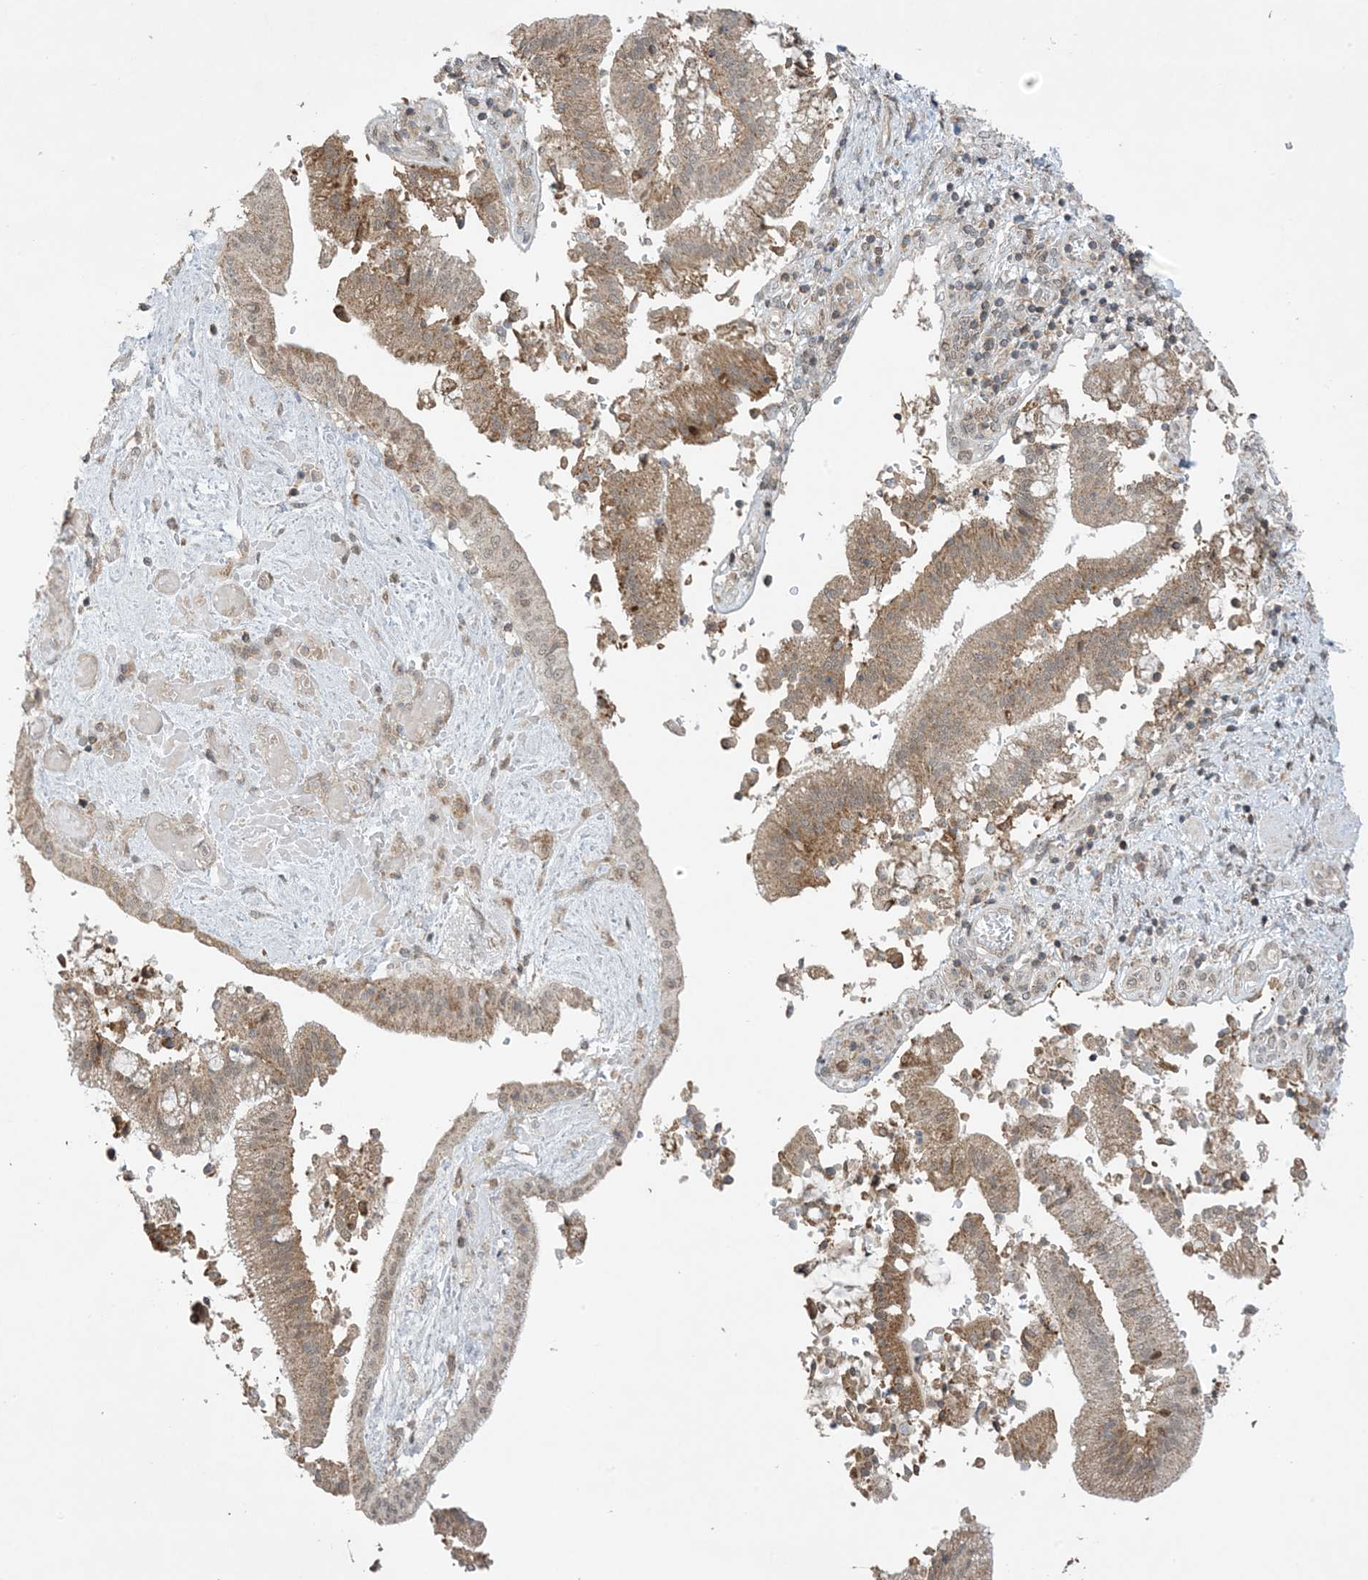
{"staining": {"intensity": "moderate", "quantity": "<25%", "location": "cytoplasmic/membranous"}, "tissue": "pancreatic cancer", "cell_type": "Tumor cells", "image_type": "cancer", "snomed": [{"axis": "morphology", "description": "Adenocarcinoma, NOS"}, {"axis": "topography", "description": "Pancreas"}], "caption": "Approximately <25% of tumor cells in pancreatic cancer display moderate cytoplasmic/membranous protein staining as visualized by brown immunohistochemical staining.", "gene": "PHLDB2", "patient": {"sex": "male", "age": 46}}